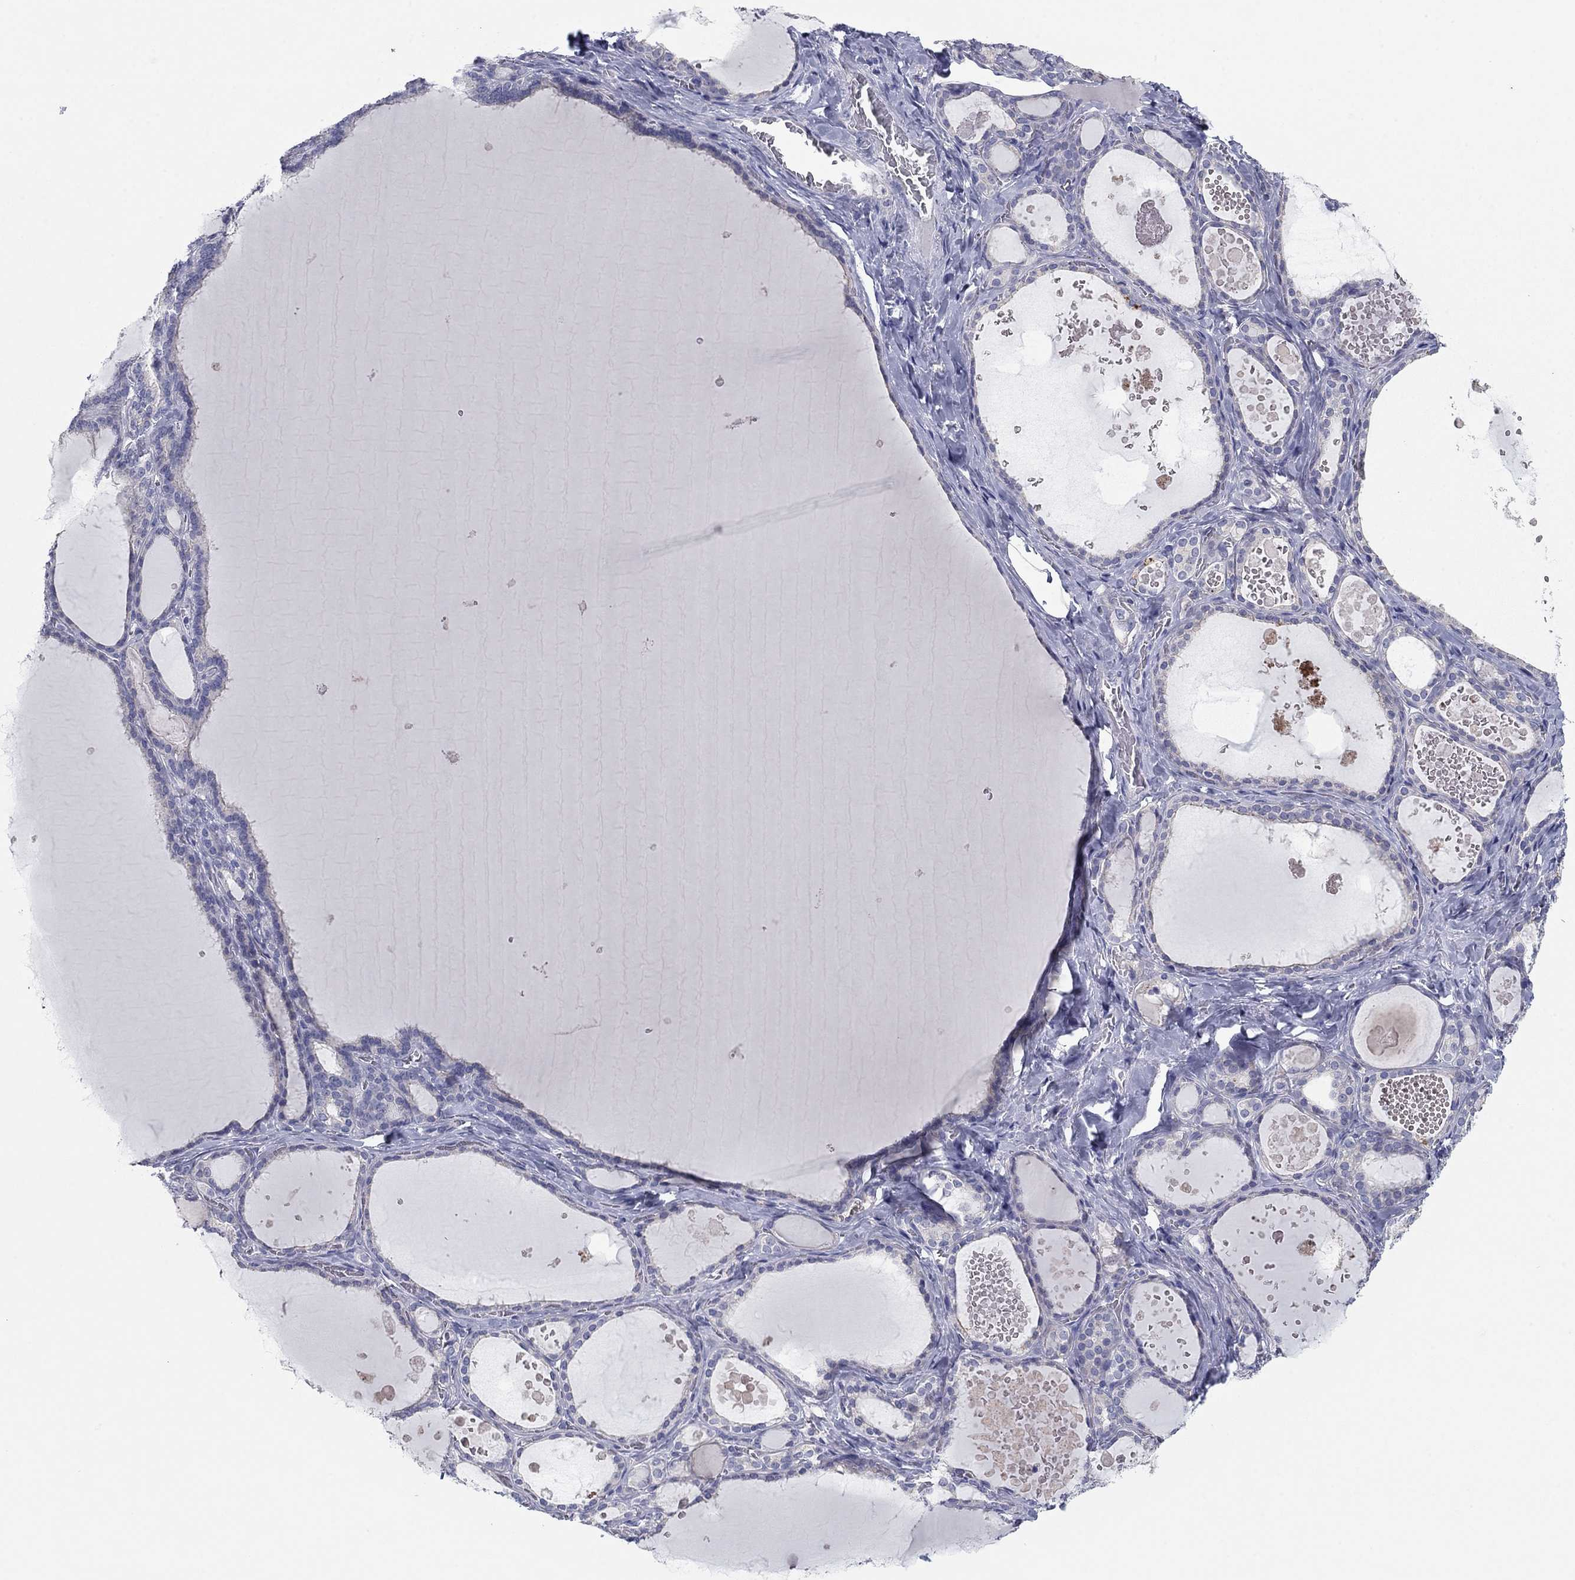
{"staining": {"intensity": "negative", "quantity": "none", "location": "none"}, "tissue": "thyroid gland", "cell_type": "Glandular cells", "image_type": "normal", "snomed": [{"axis": "morphology", "description": "Normal tissue, NOS"}, {"axis": "topography", "description": "Thyroid gland"}], "caption": "Thyroid gland stained for a protein using immunohistochemistry displays no positivity glandular cells.", "gene": "CNTNAP4", "patient": {"sex": "female", "age": 56}}